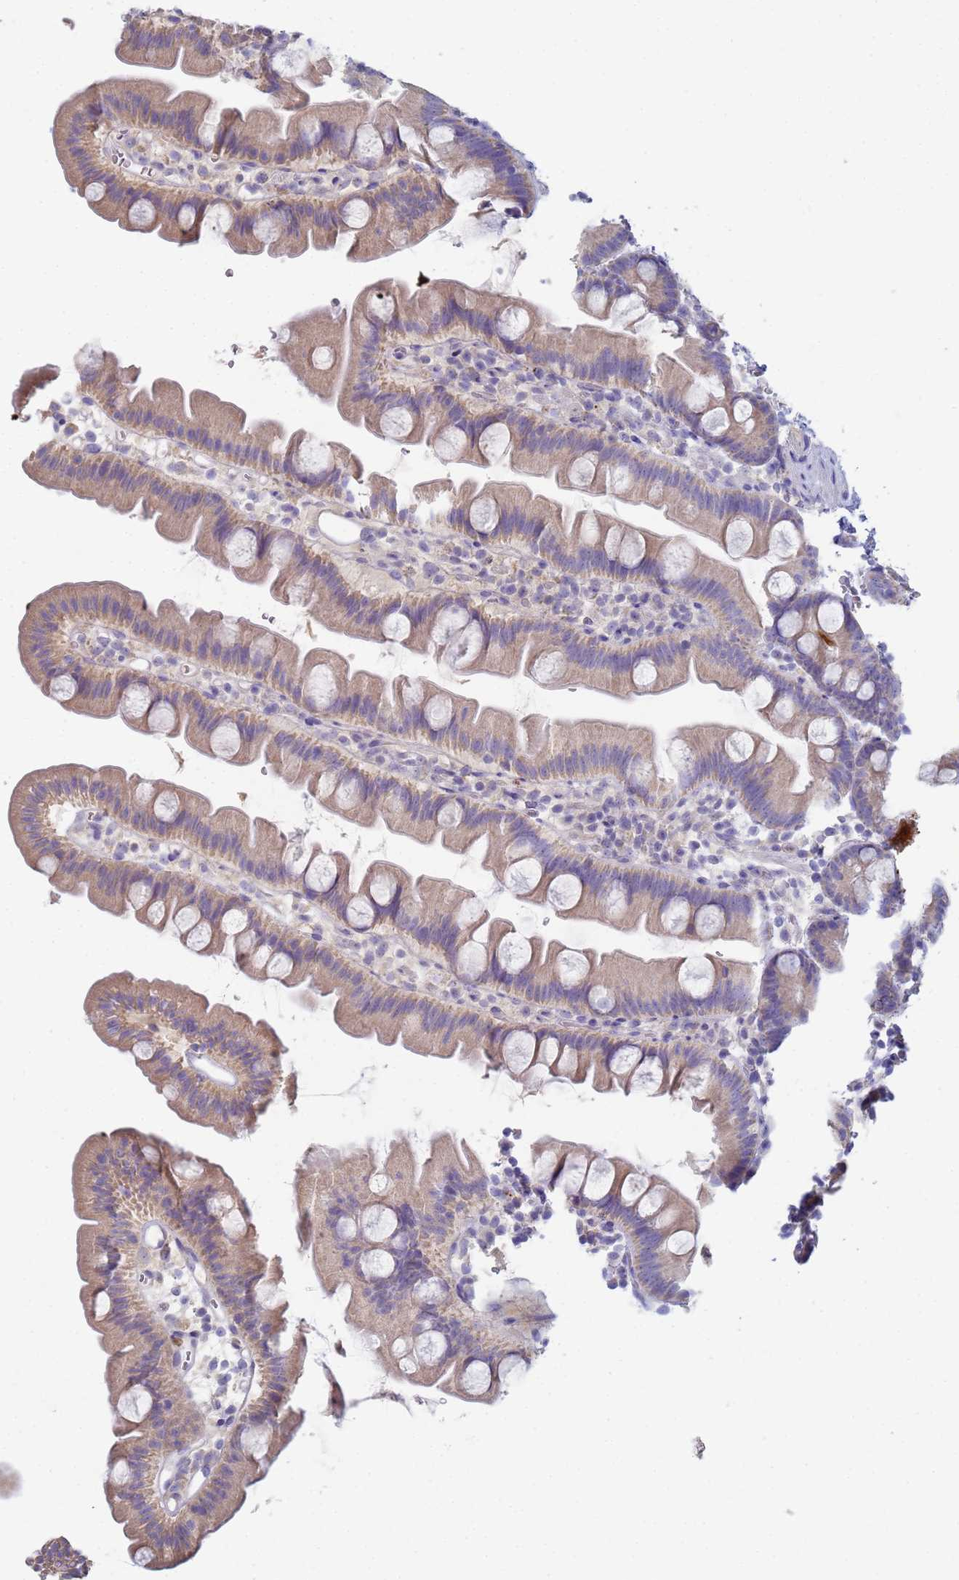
{"staining": {"intensity": "strong", "quantity": "<25%", "location": "cytoplasmic/membranous"}, "tissue": "small intestine", "cell_type": "Glandular cells", "image_type": "normal", "snomed": [{"axis": "morphology", "description": "Normal tissue, NOS"}, {"axis": "topography", "description": "Small intestine"}], "caption": "Immunohistochemical staining of normal human small intestine displays strong cytoplasmic/membranous protein staining in approximately <25% of glandular cells. The staining was performed using DAB (3,3'-diaminobenzidine), with brown indicating positive protein expression. Nuclei are stained blue with hematoxylin.", "gene": "CR1", "patient": {"sex": "female", "age": 68}}